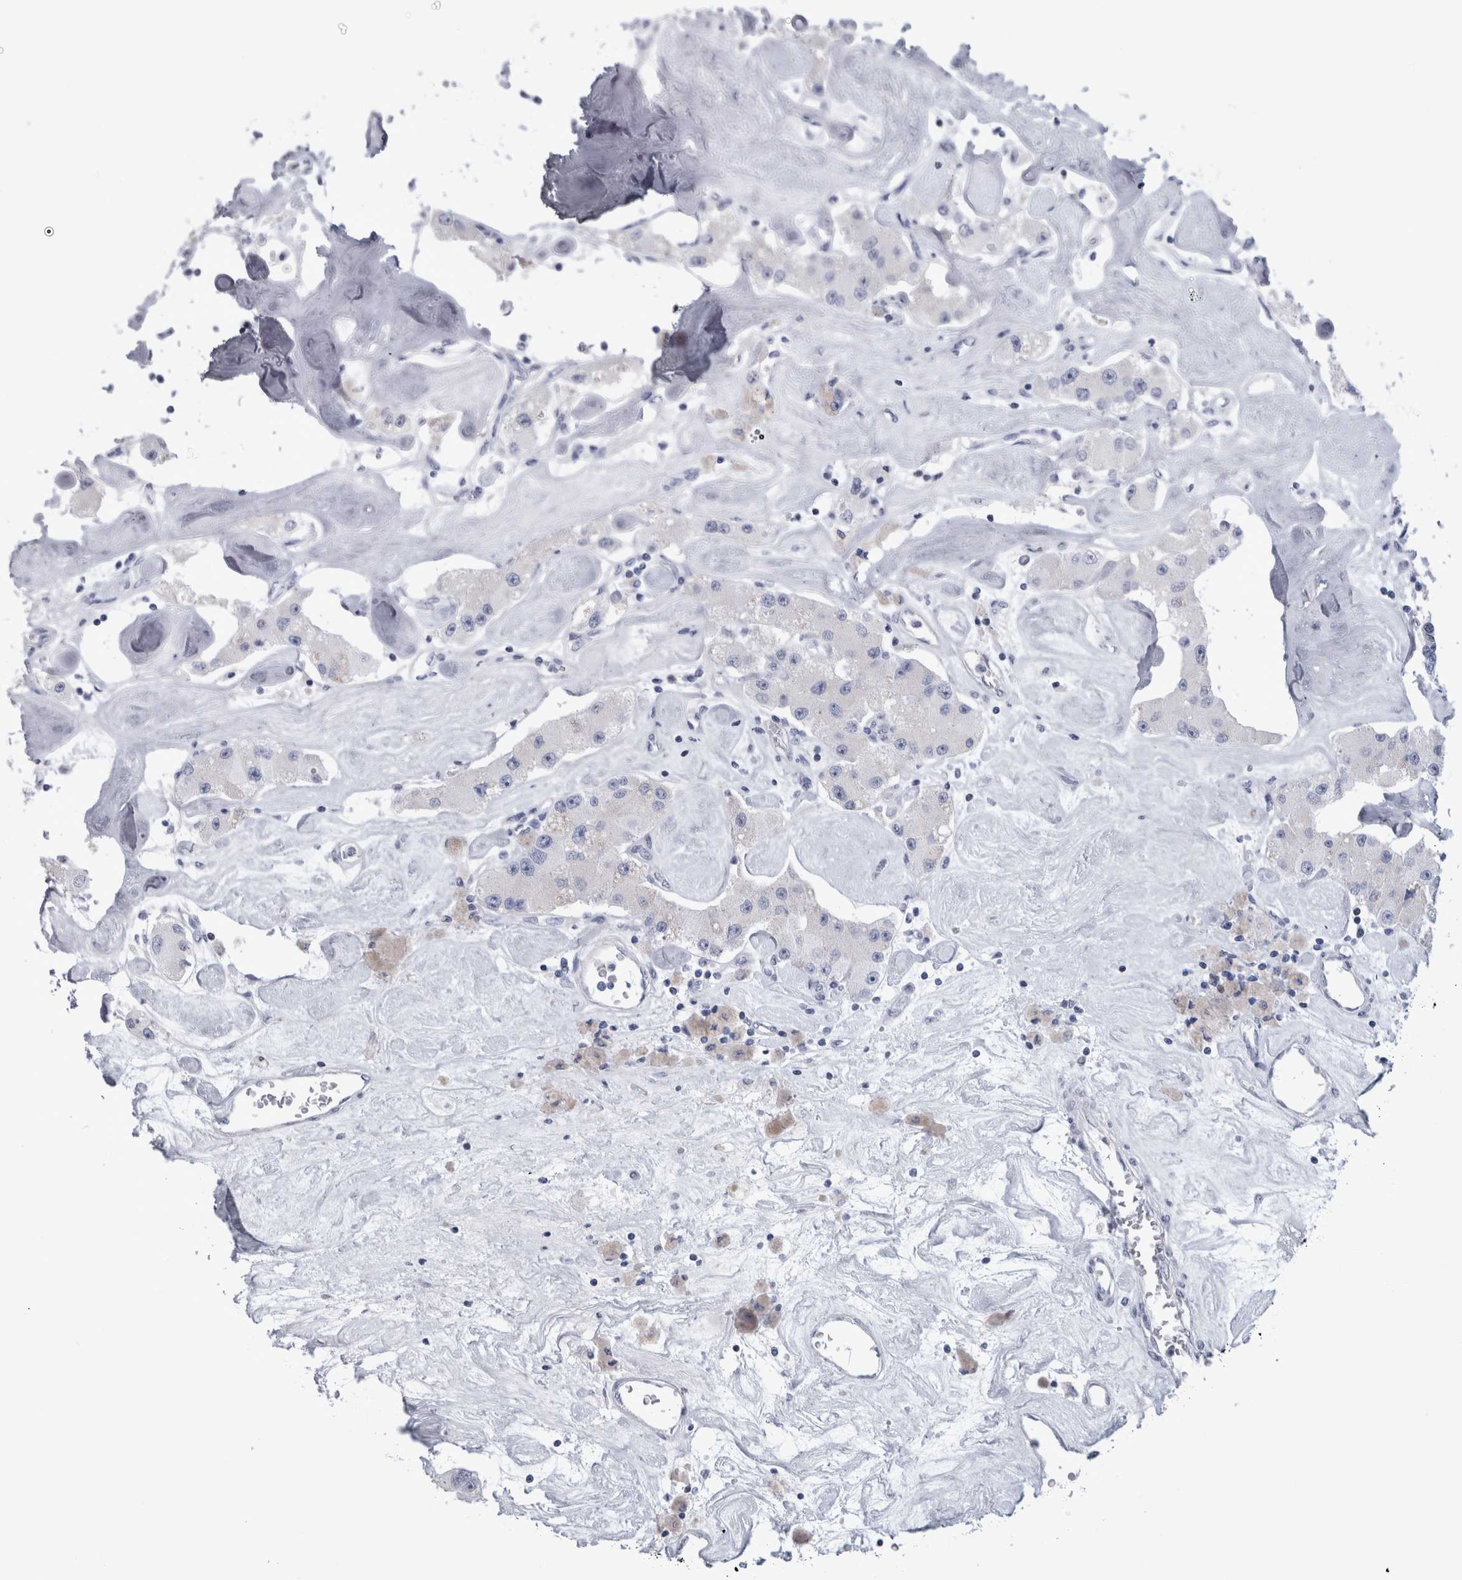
{"staining": {"intensity": "negative", "quantity": "none", "location": "none"}, "tissue": "carcinoid", "cell_type": "Tumor cells", "image_type": "cancer", "snomed": [{"axis": "morphology", "description": "Carcinoid, malignant, NOS"}, {"axis": "topography", "description": "Pancreas"}], "caption": "This is an IHC image of human malignant carcinoid. There is no positivity in tumor cells.", "gene": "PAX5", "patient": {"sex": "male", "age": 41}}